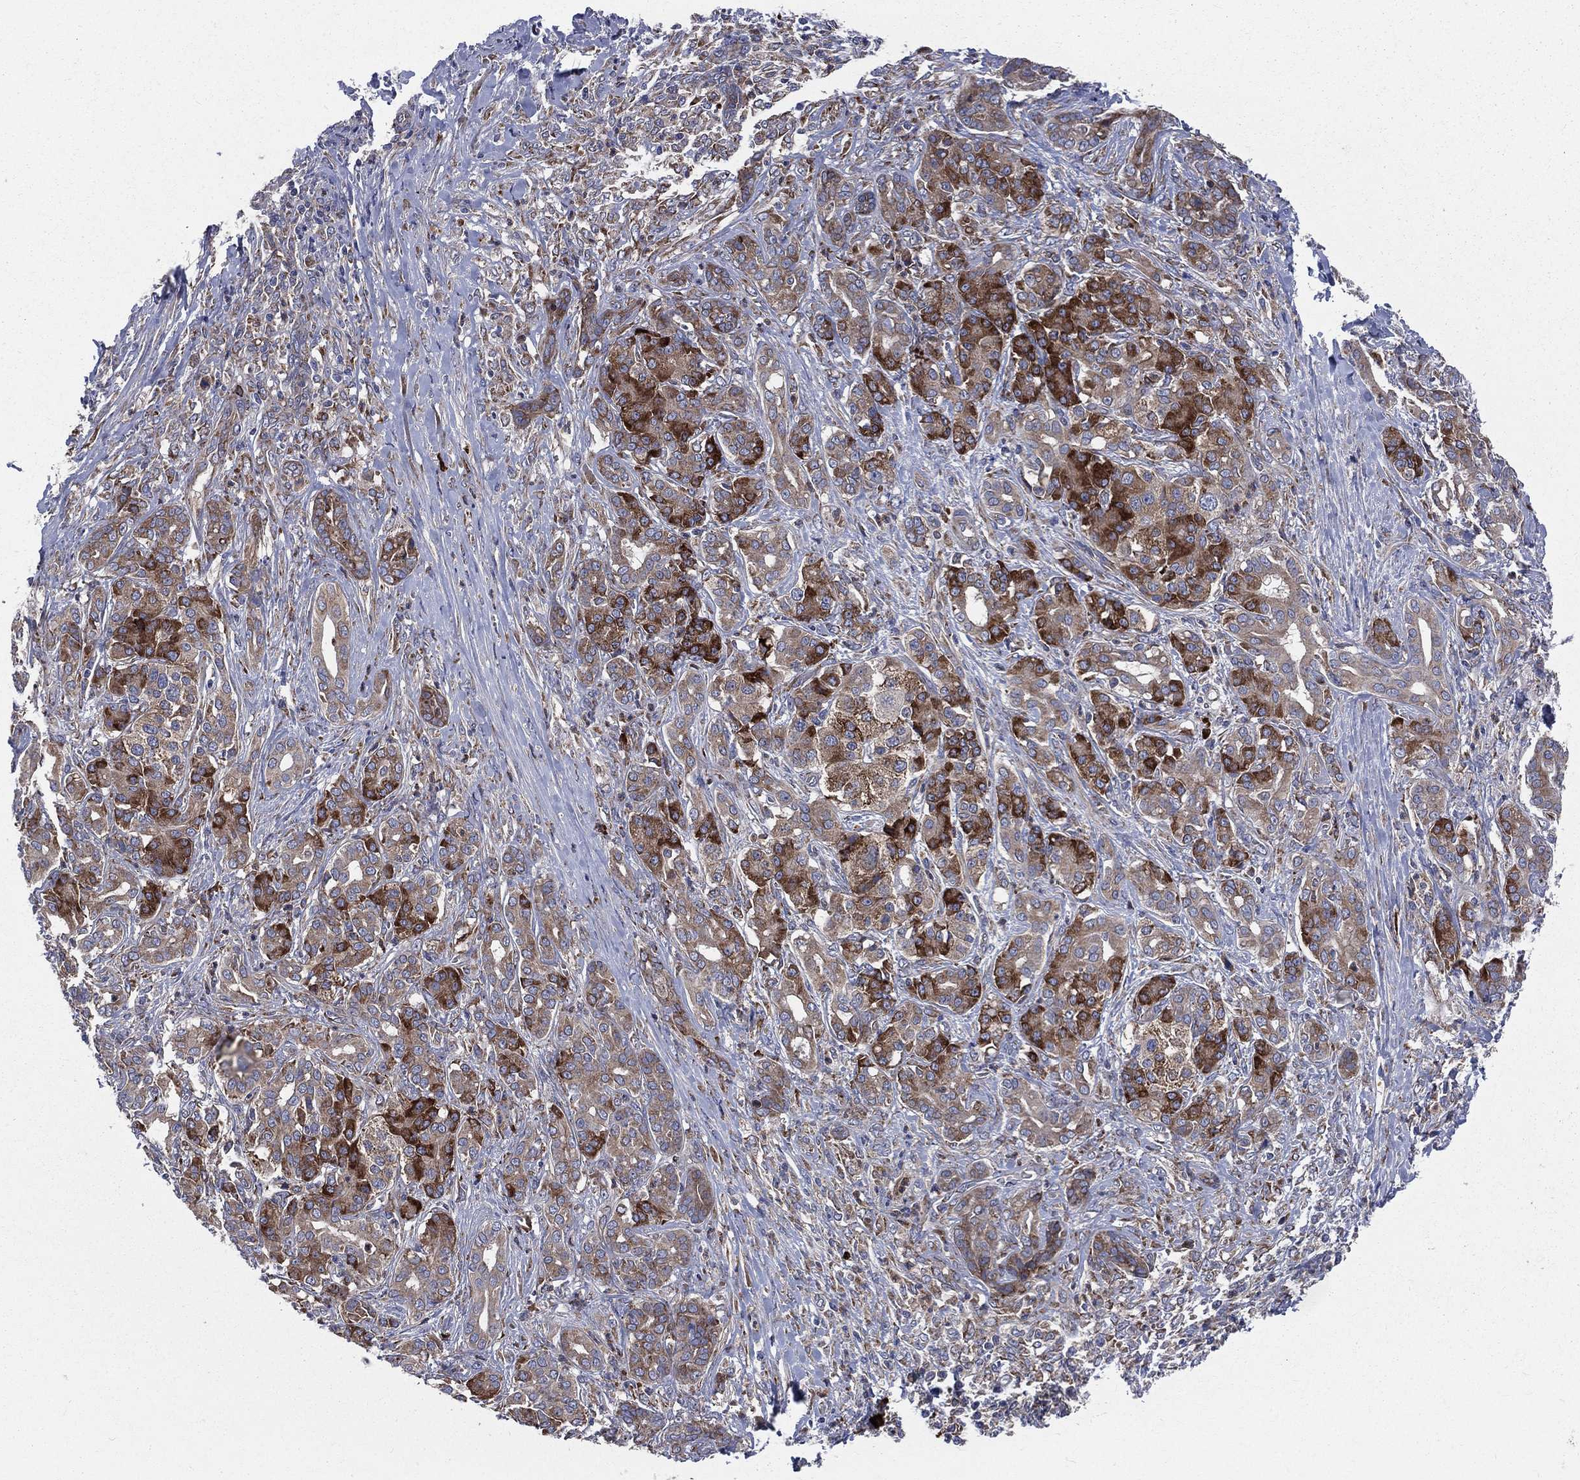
{"staining": {"intensity": "strong", "quantity": "25%-75%", "location": "cytoplasmic/membranous"}, "tissue": "pancreatic cancer", "cell_type": "Tumor cells", "image_type": "cancer", "snomed": [{"axis": "morphology", "description": "Normal tissue, NOS"}, {"axis": "morphology", "description": "Inflammation, NOS"}, {"axis": "morphology", "description": "Adenocarcinoma, NOS"}, {"axis": "topography", "description": "Pancreas"}], "caption": "An immunohistochemistry photomicrograph of neoplastic tissue is shown. Protein staining in brown highlights strong cytoplasmic/membranous positivity in pancreatic adenocarcinoma within tumor cells.", "gene": "CCDC159", "patient": {"sex": "male", "age": 57}}